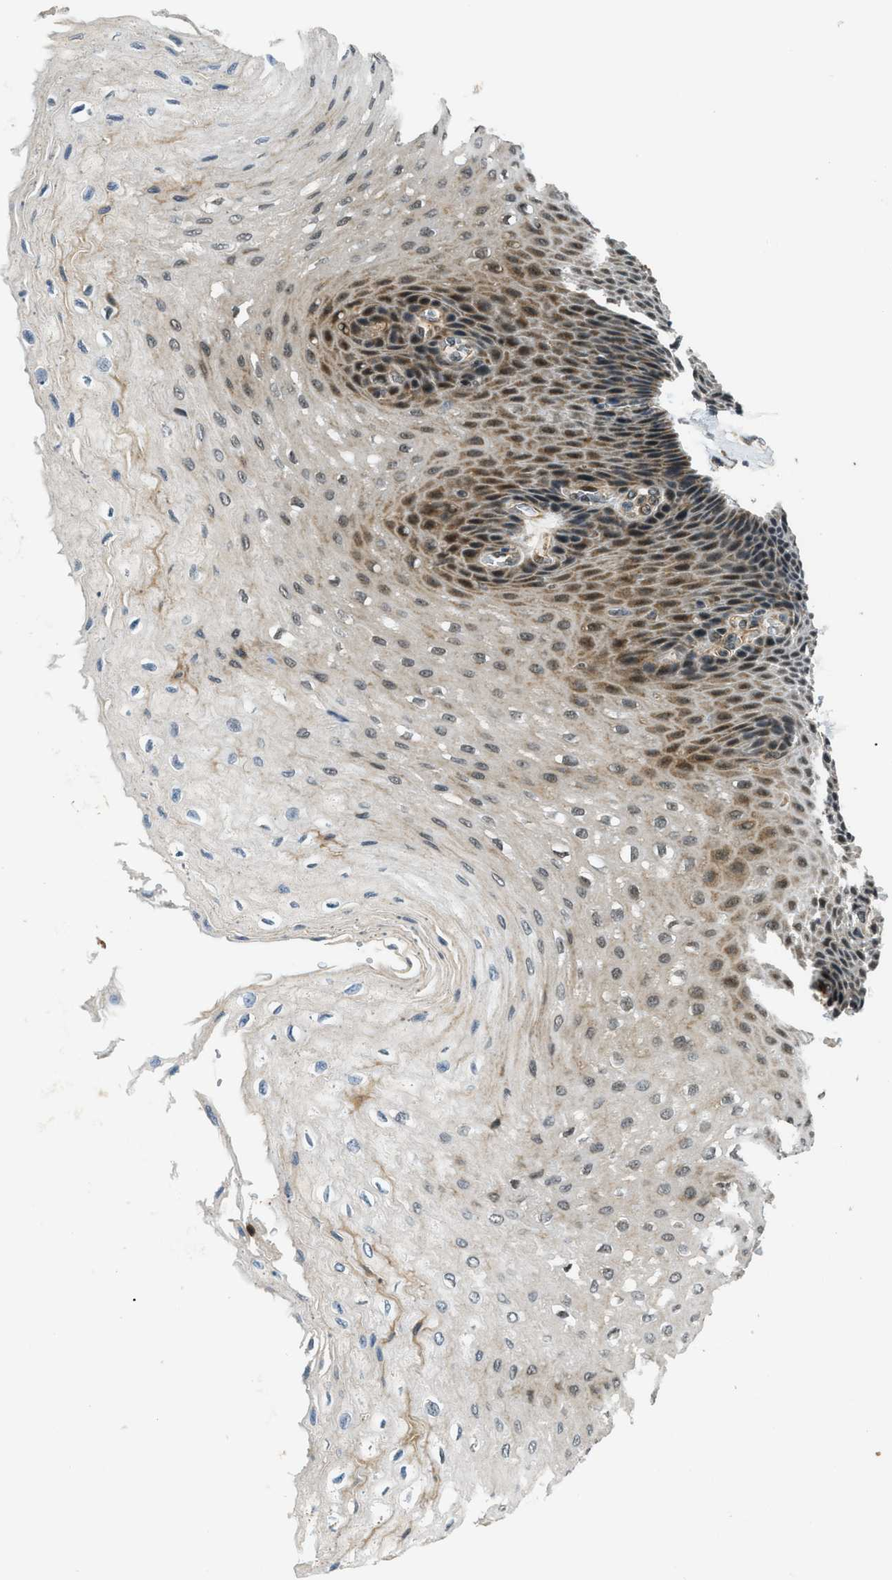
{"staining": {"intensity": "moderate", "quantity": ">75%", "location": "cytoplasmic/membranous,nuclear"}, "tissue": "esophagus", "cell_type": "Squamous epithelial cells", "image_type": "normal", "snomed": [{"axis": "morphology", "description": "Normal tissue, NOS"}, {"axis": "topography", "description": "Esophagus"}], "caption": "Esophagus stained for a protein shows moderate cytoplasmic/membranous,nuclear positivity in squamous epithelial cells. The staining was performed using DAB (3,3'-diaminobenzidine), with brown indicating positive protein expression. Nuclei are stained blue with hematoxylin.", "gene": "MED21", "patient": {"sex": "female", "age": 72}}